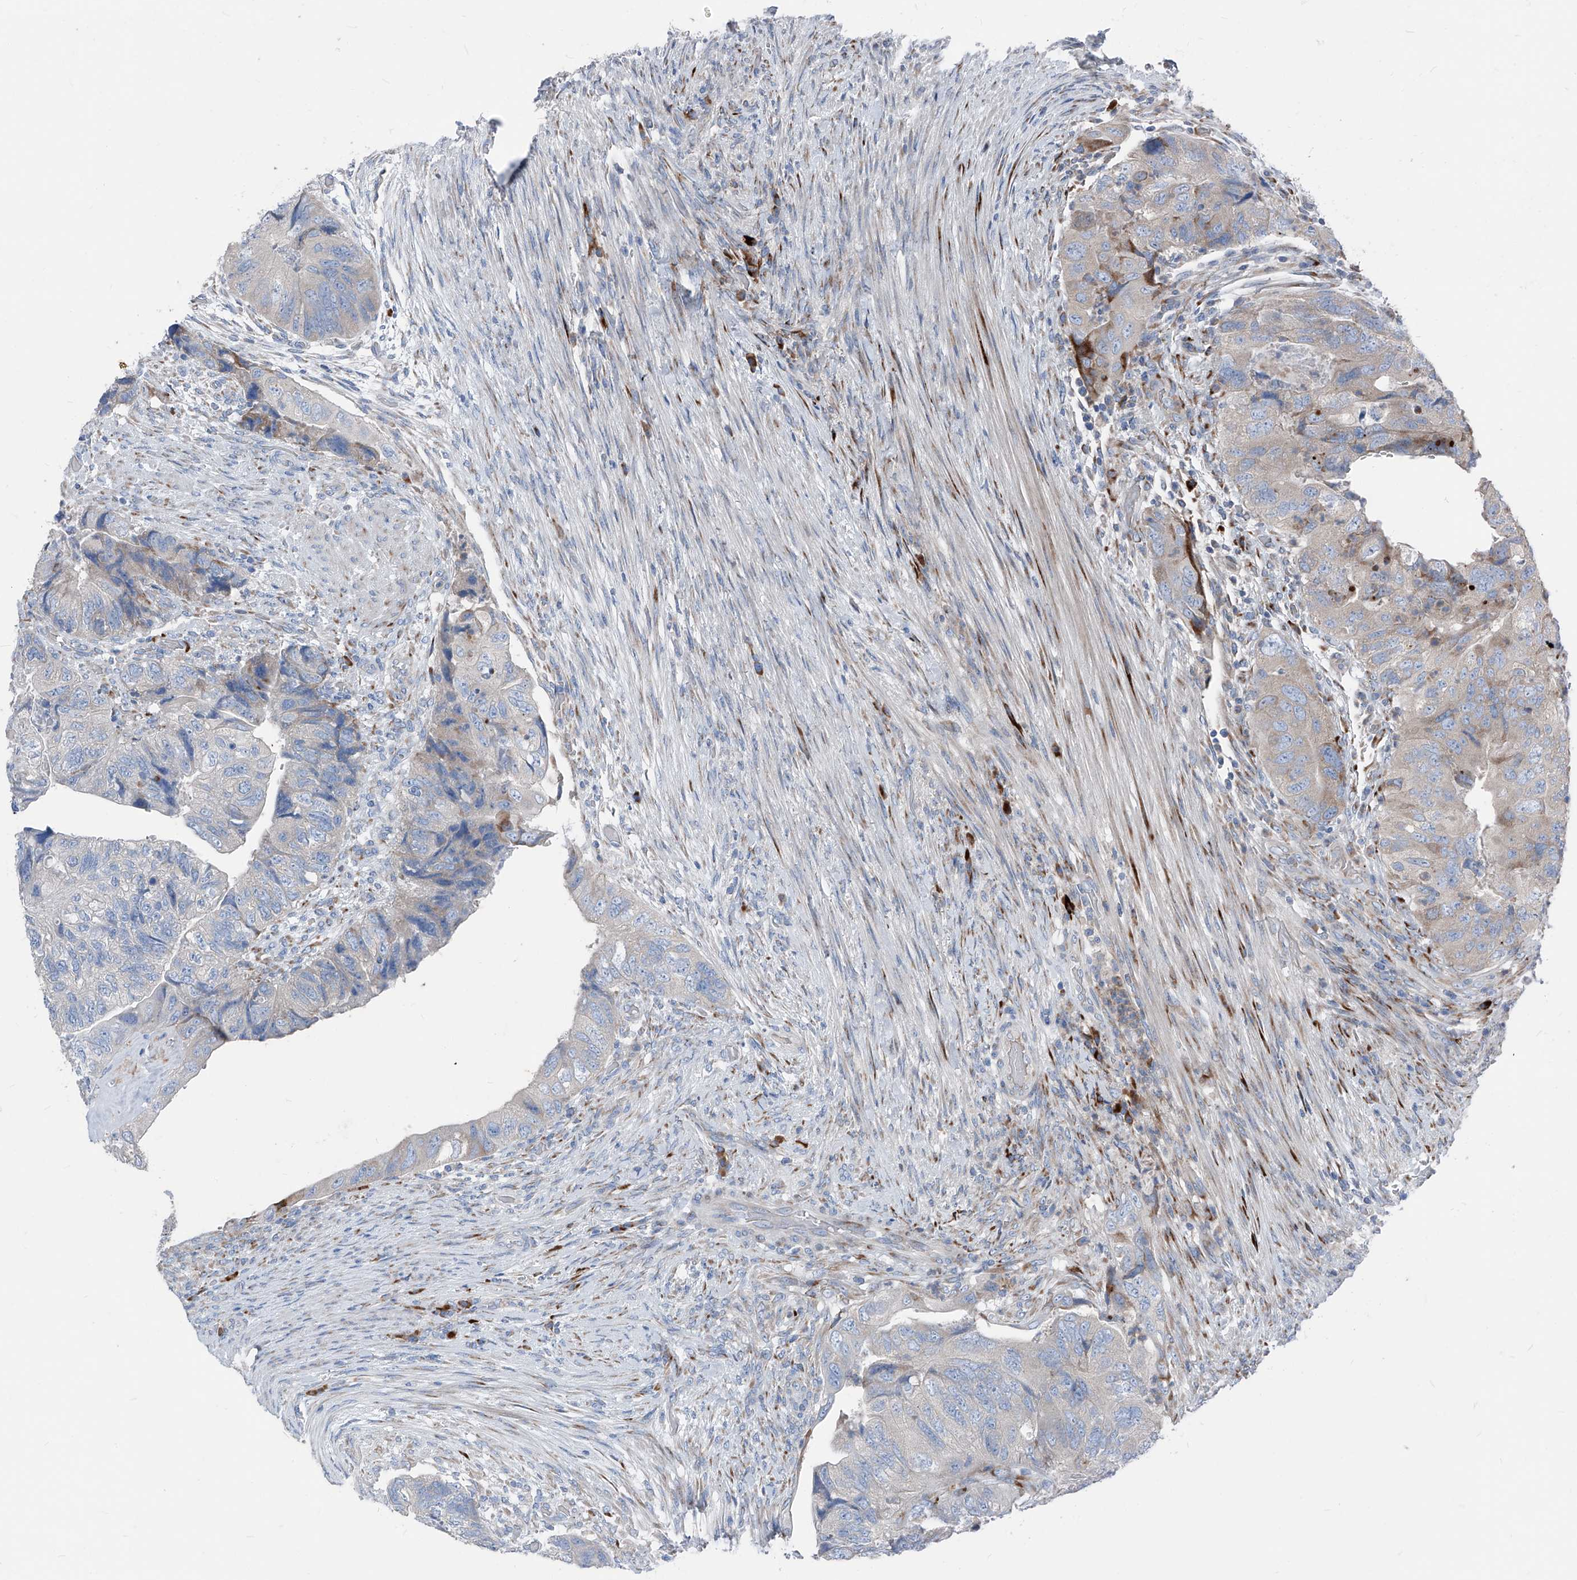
{"staining": {"intensity": "negative", "quantity": "none", "location": "none"}, "tissue": "colorectal cancer", "cell_type": "Tumor cells", "image_type": "cancer", "snomed": [{"axis": "morphology", "description": "Adenocarcinoma, NOS"}, {"axis": "topography", "description": "Rectum"}], "caption": "Immunohistochemistry (IHC) image of neoplastic tissue: human colorectal cancer stained with DAB displays no significant protein staining in tumor cells.", "gene": "IFI27", "patient": {"sex": "male", "age": 63}}